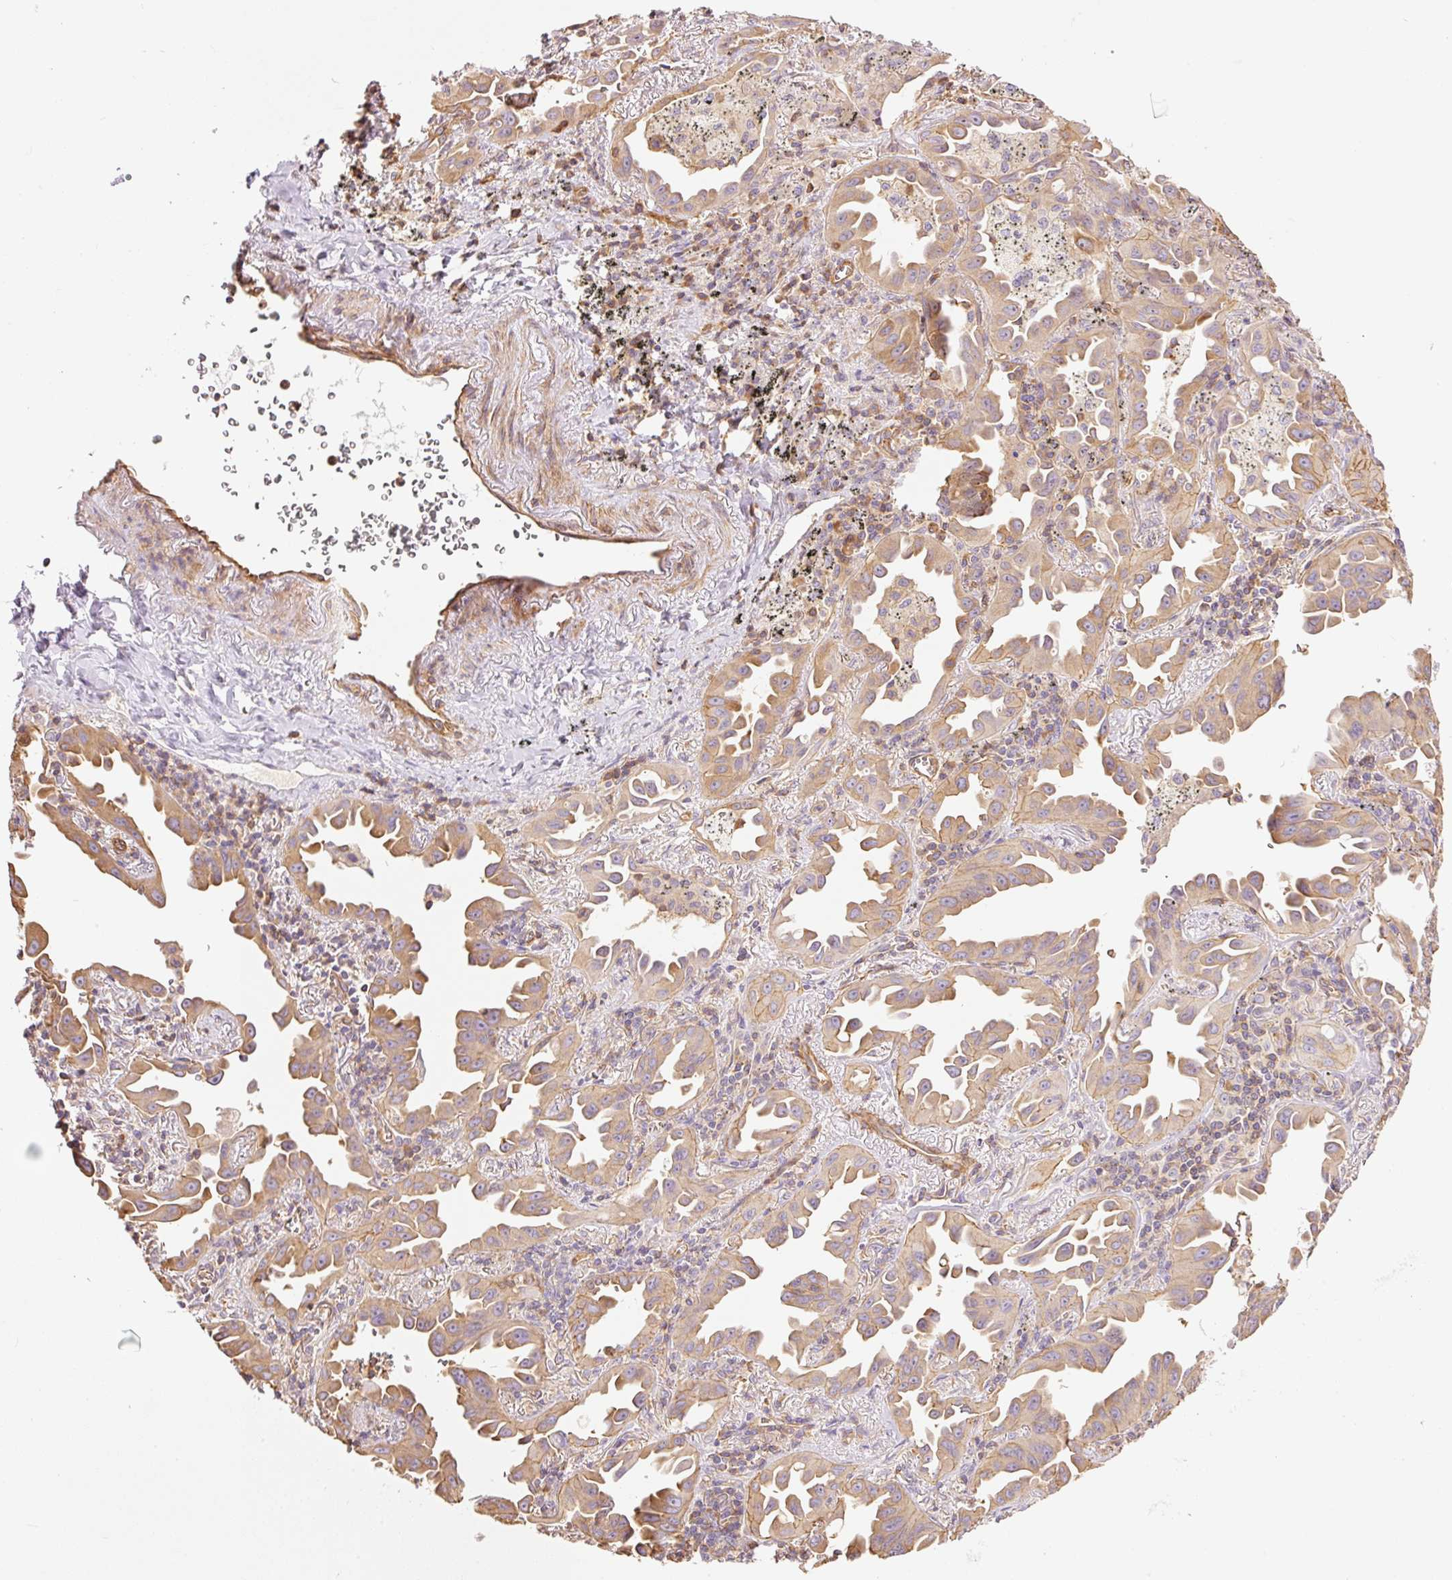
{"staining": {"intensity": "moderate", "quantity": "25%-75%", "location": "cytoplasmic/membranous"}, "tissue": "lung cancer", "cell_type": "Tumor cells", "image_type": "cancer", "snomed": [{"axis": "morphology", "description": "Adenocarcinoma, NOS"}, {"axis": "topography", "description": "Lung"}], "caption": "The micrograph displays staining of lung adenocarcinoma, revealing moderate cytoplasmic/membranous protein positivity (brown color) within tumor cells. Immunohistochemistry (ihc) stains the protein of interest in brown and the nuclei are stained blue.", "gene": "PPP1R1B", "patient": {"sex": "male", "age": 68}}